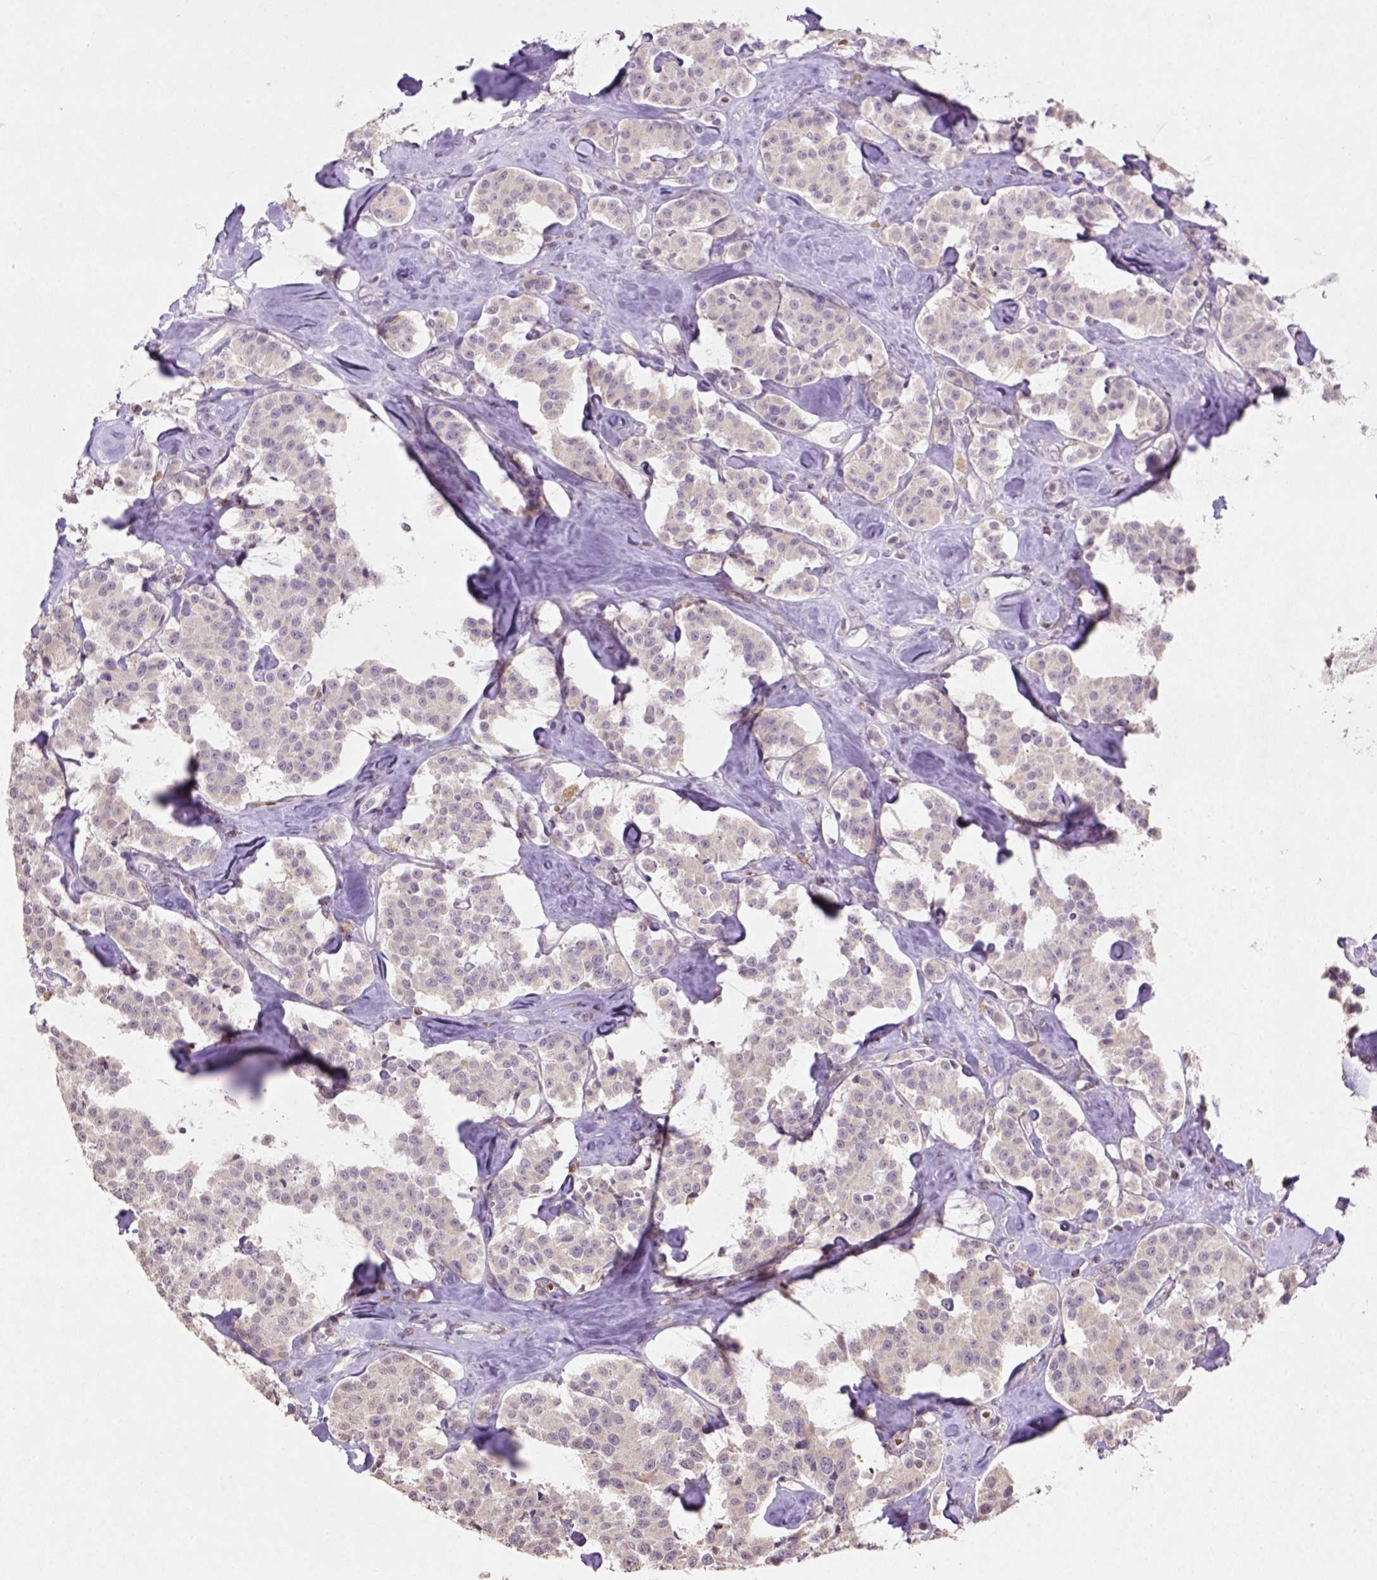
{"staining": {"intensity": "negative", "quantity": "none", "location": "none"}, "tissue": "carcinoid", "cell_type": "Tumor cells", "image_type": "cancer", "snomed": [{"axis": "morphology", "description": "Carcinoid, malignant, NOS"}, {"axis": "topography", "description": "Pancreas"}], "caption": "This is a micrograph of IHC staining of carcinoid, which shows no expression in tumor cells. (Stains: DAB (3,3'-diaminobenzidine) immunohistochemistry with hematoxylin counter stain, Microscopy: brightfield microscopy at high magnification).", "gene": "NUDT3", "patient": {"sex": "male", "age": 41}}